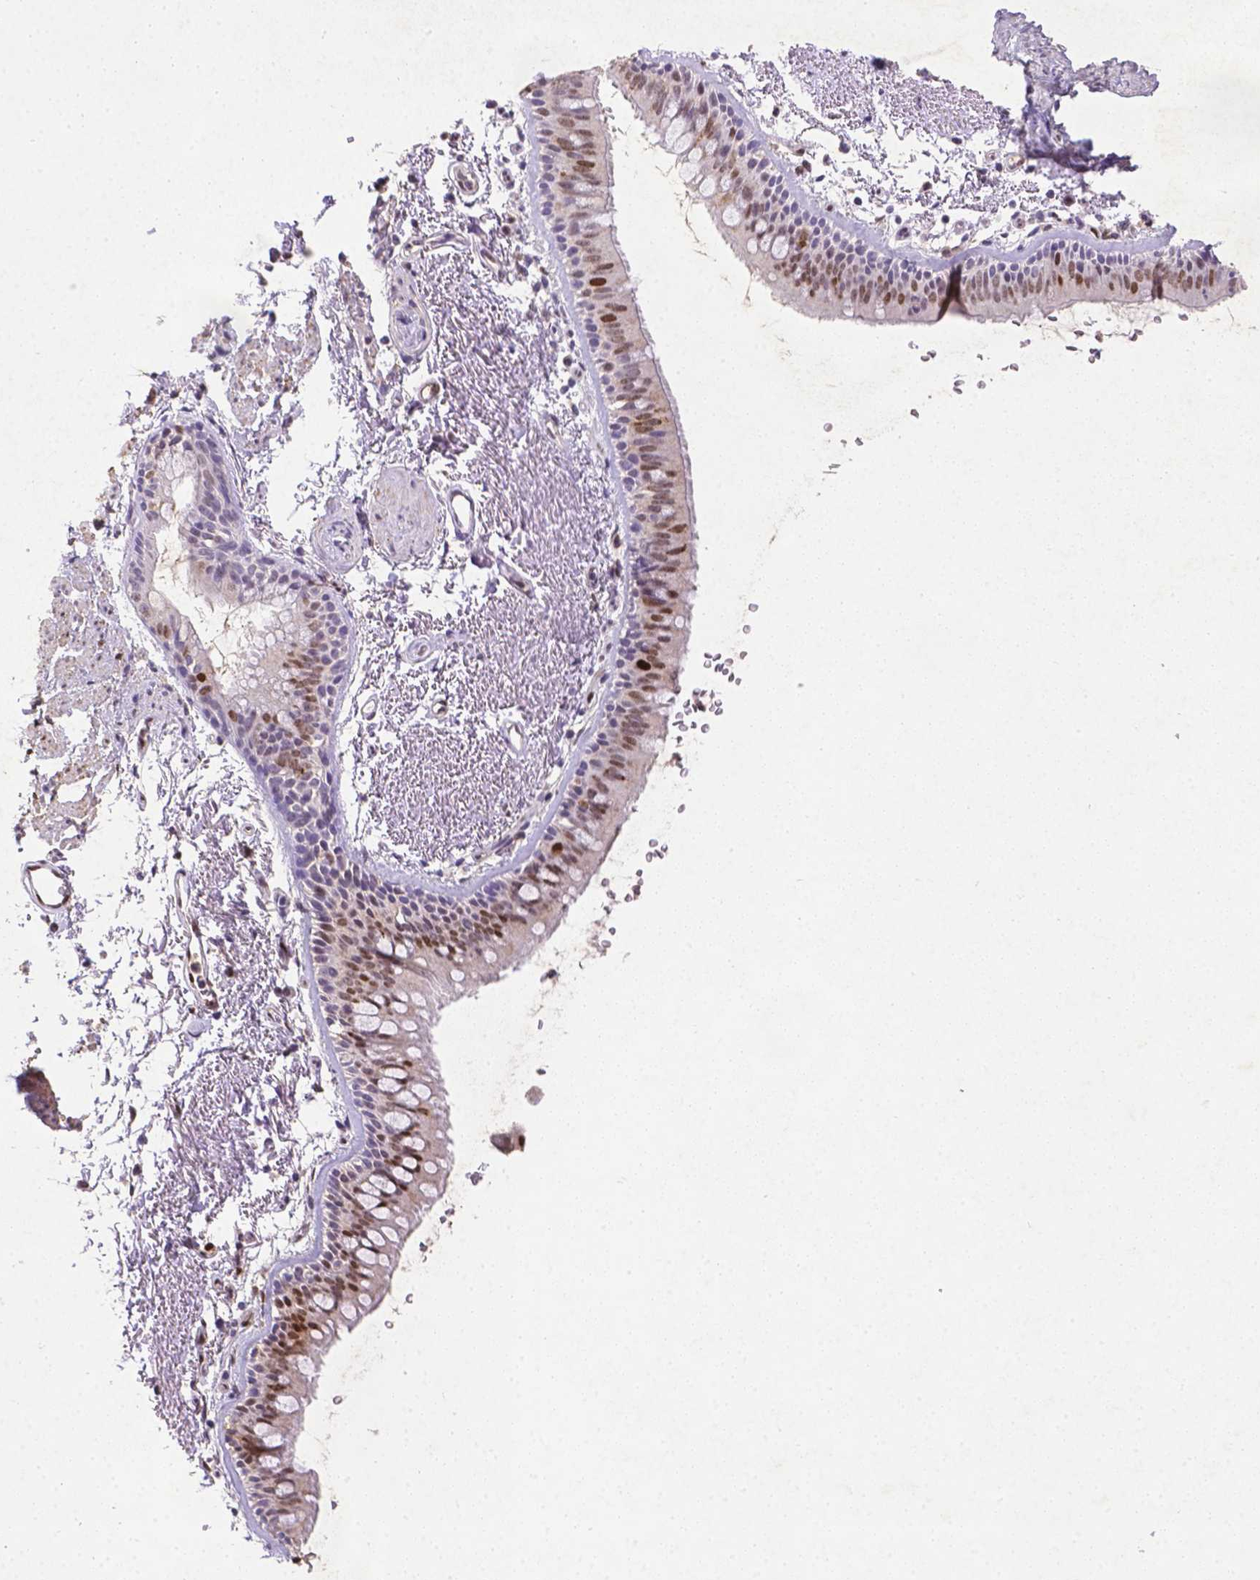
{"staining": {"intensity": "moderate", "quantity": "25%-75%", "location": "nuclear"}, "tissue": "bronchus", "cell_type": "Respiratory epithelial cells", "image_type": "normal", "snomed": [{"axis": "morphology", "description": "Normal tissue, NOS"}, {"axis": "topography", "description": "Lymph node"}, {"axis": "topography", "description": "Bronchus"}], "caption": "Respiratory epithelial cells reveal medium levels of moderate nuclear expression in about 25%-75% of cells in unremarkable bronchus.", "gene": "CDKN1A", "patient": {"sex": "female", "age": 70}}